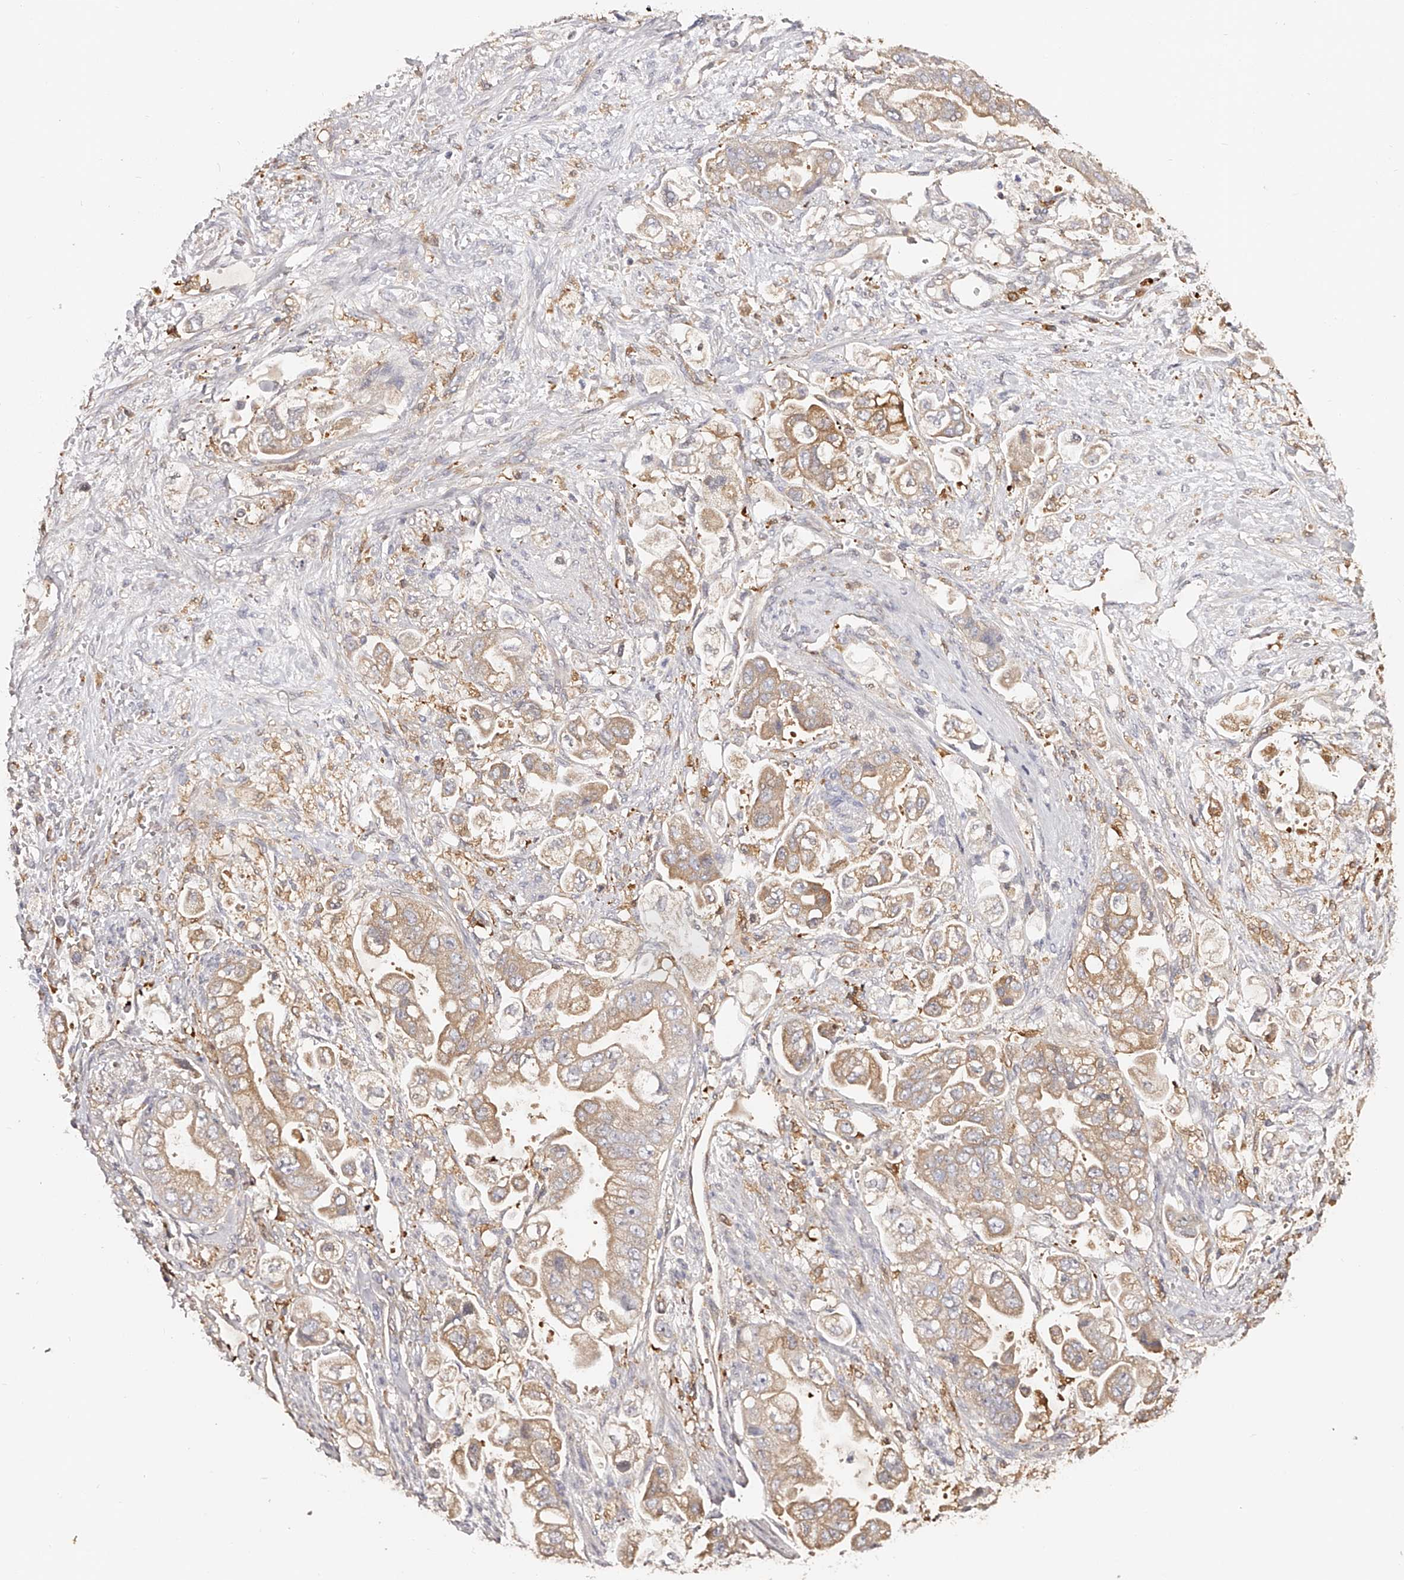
{"staining": {"intensity": "moderate", "quantity": ">75%", "location": "cytoplasmic/membranous"}, "tissue": "stomach cancer", "cell_type": "Tumor cells", "image_type": "cancer", "snomed": [{"axis": "morphology", "description": "Adenocarcinoma, NOS"}, {"axis": "topography", "description": "Stomach"}], "caption": "Stomach adenocarcinoma tissue reveals moderate cytoplasmic/membranous positivity in approximately >75% of tumor cells, visualized by immunohistochemistry.", "gene": "LAP3", "patient": {"sex": "male", "age": 62}}